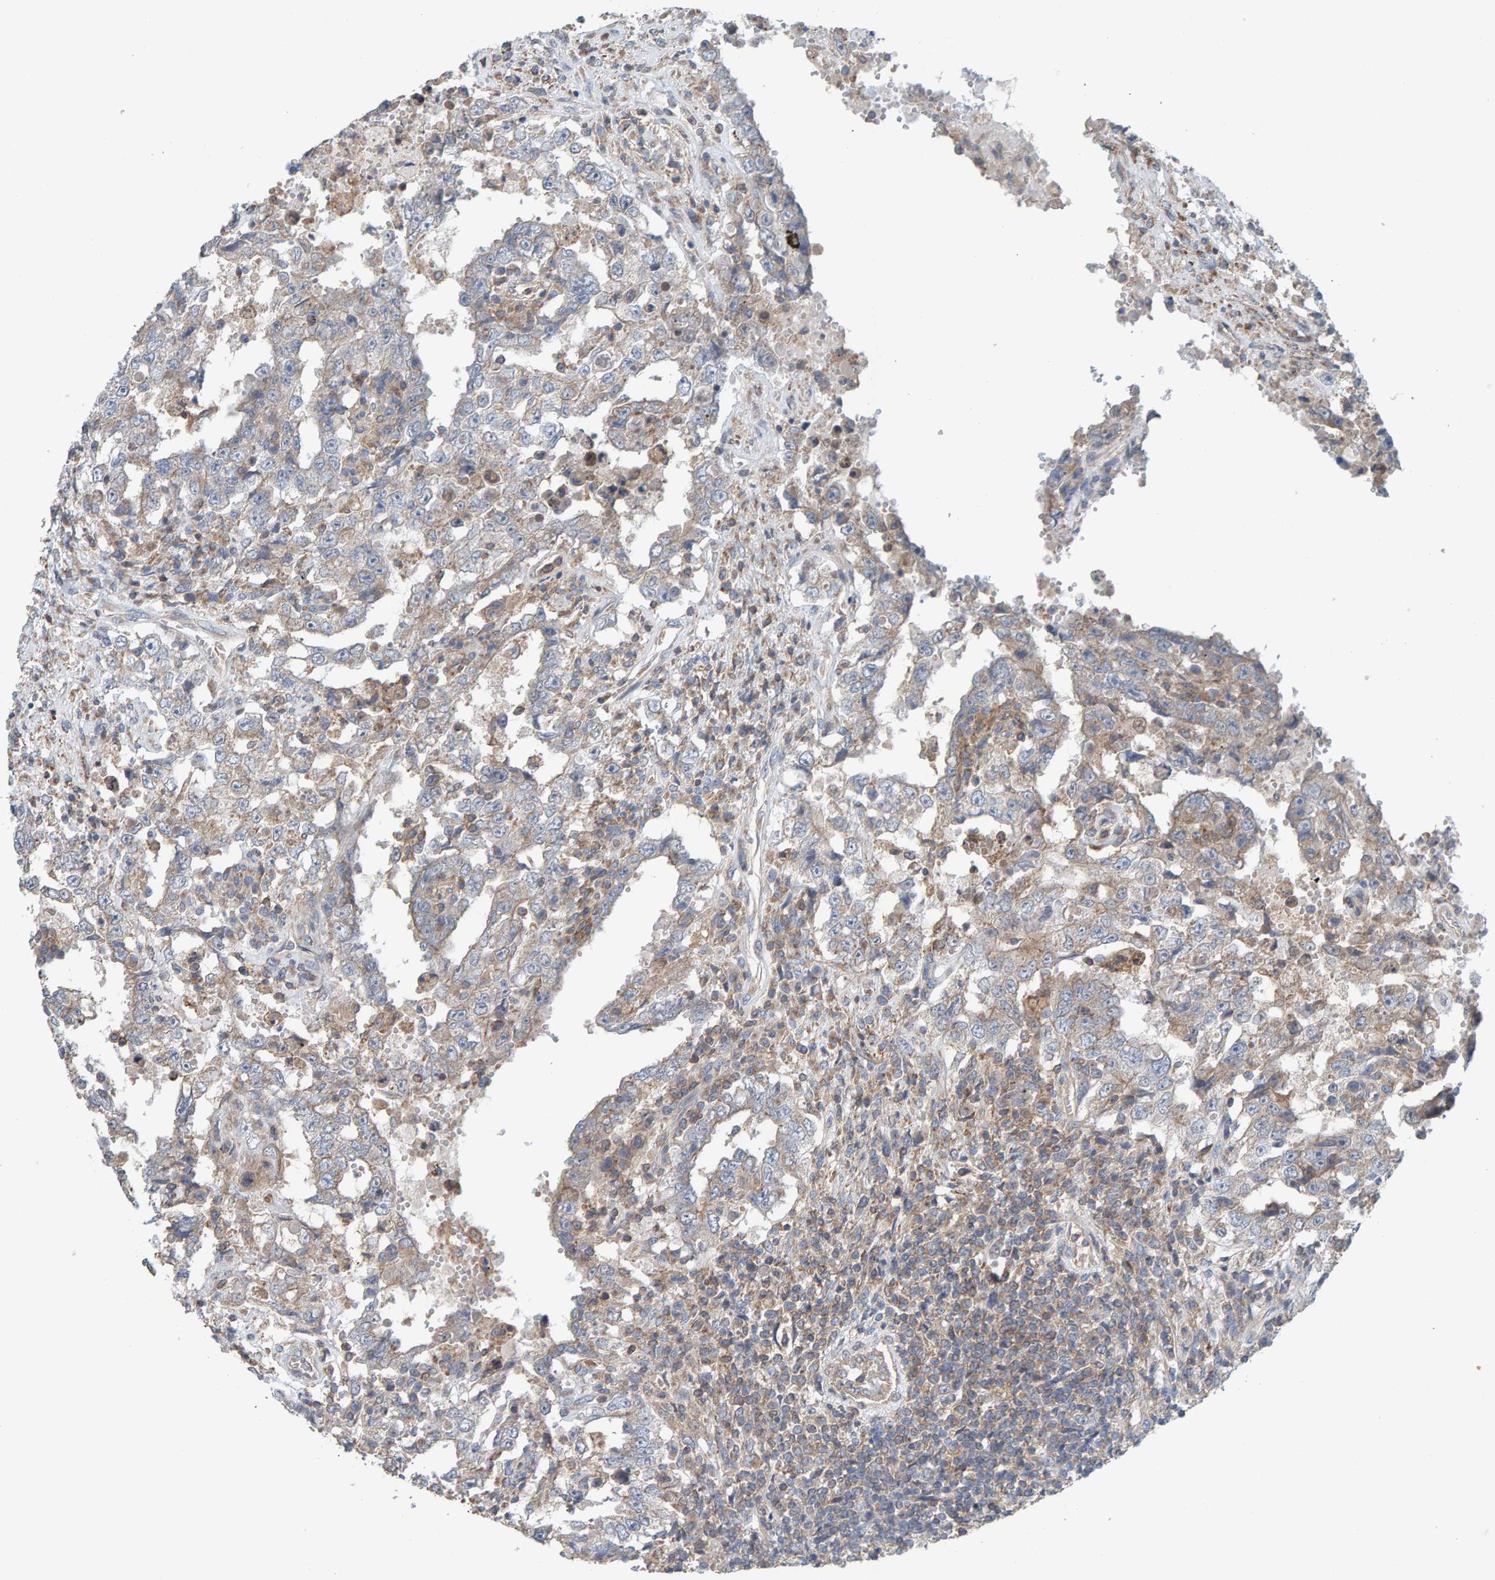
{"staining": {"intensity": "weak", "quantity": ">75%", "location": "cytoplasmic/membranous"}, "tissue": "testis cancer", "cell_type": "Tumor cells", "image_type": "cancer", "snomed": [{"axis": "morphology", "description": "Carcinoma, Embryonal, NOS"}, {"axis": "topography", "description": "Testis"}], "caption": "Testis embryonal carcinoma stained for a protein (brown) exhibits weak cytoplasmic/membranous positive expression in about >75% of tumor cells.", "gene": "UBAP1", "patient": {"sex": "male", "age": 26}}